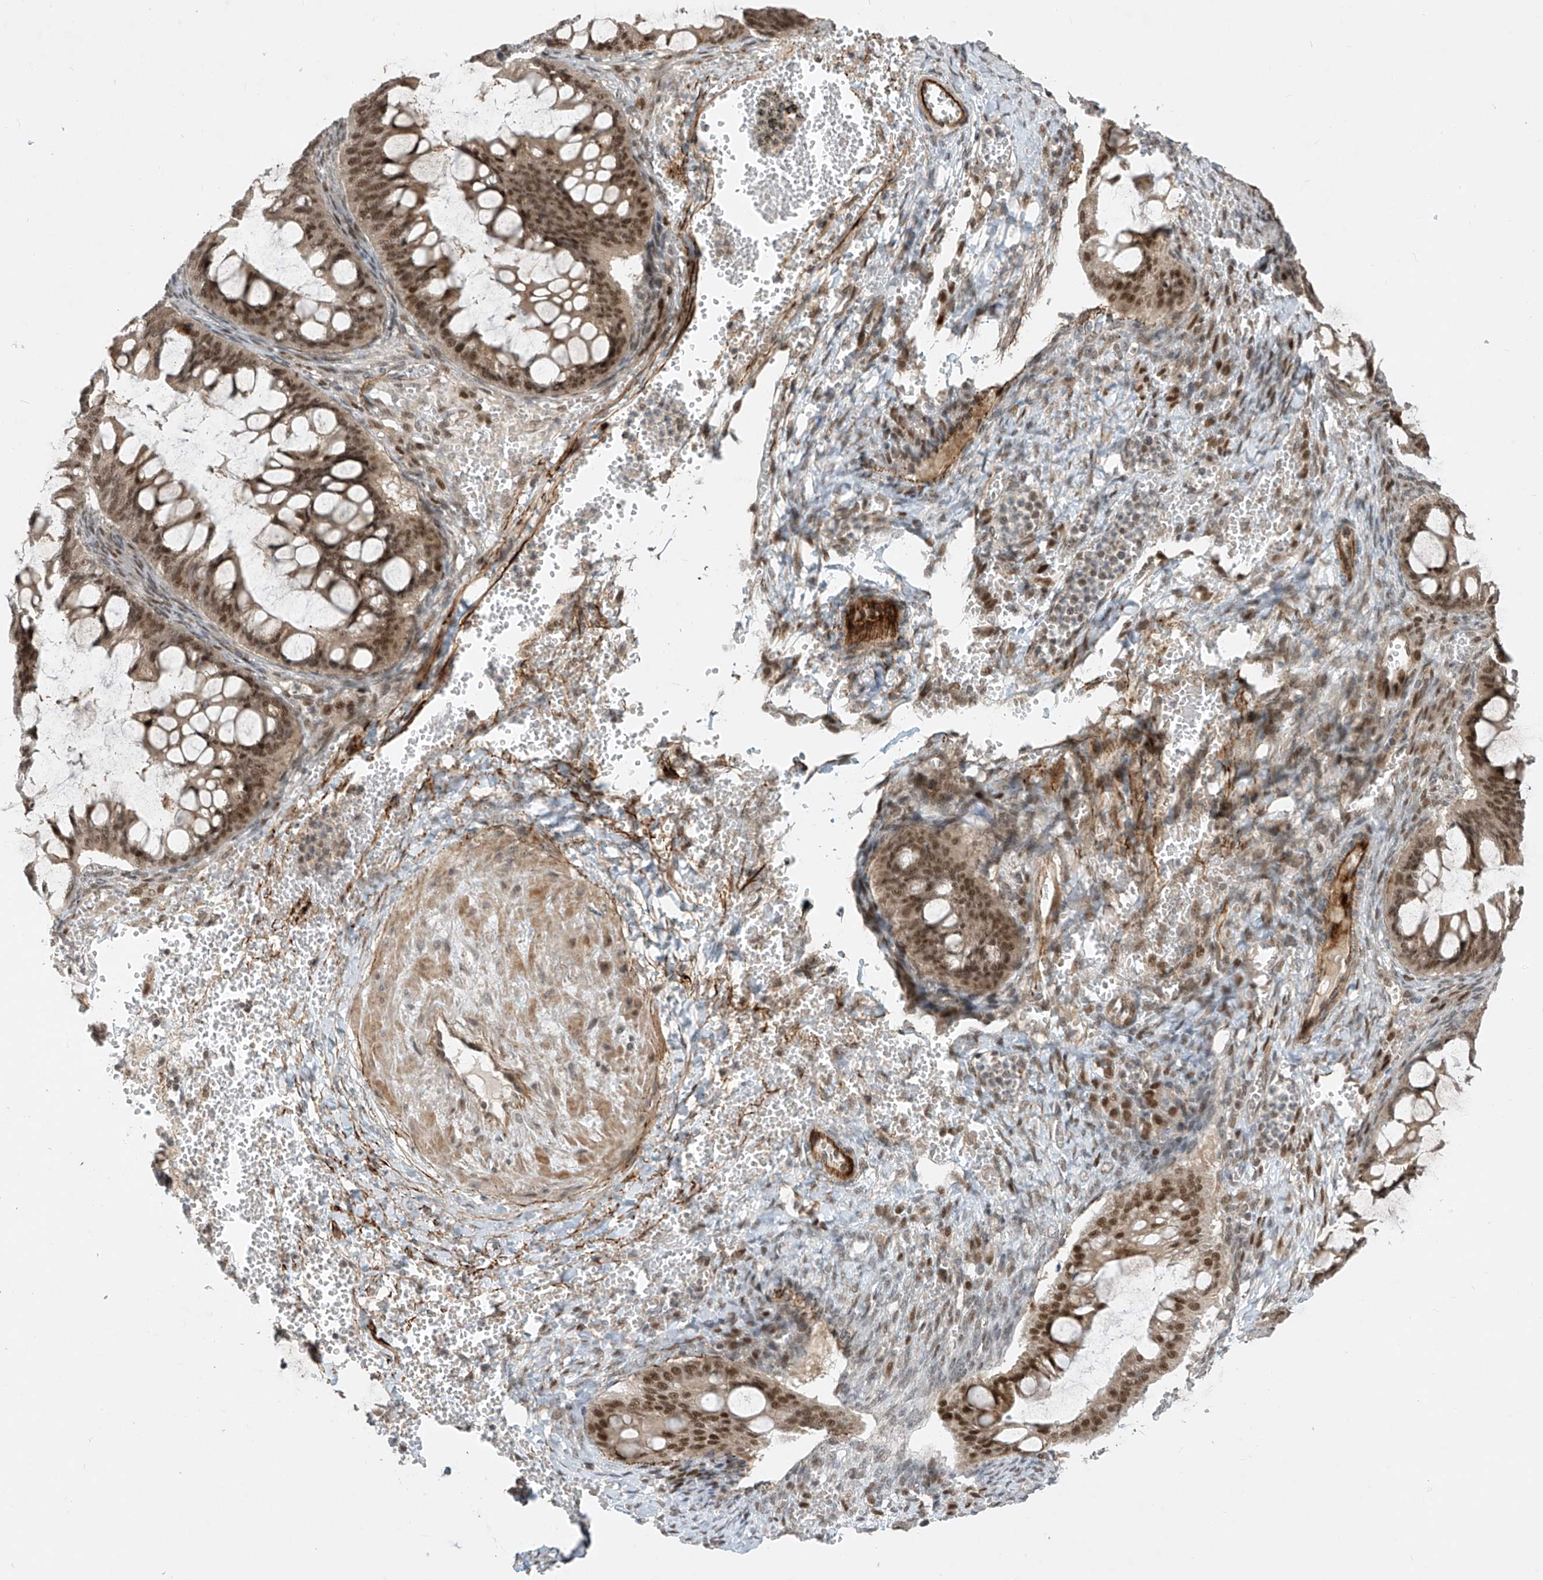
{"staining": {"intensity": "moderate", "quantity": ">75%", "location": "nuclear"}, "tissue": "ovarian cancer", "cell_type": "Tumor cells", "image_type": "cancer", "snomed": [{"axis": "morphology", "description": "Cystadenocarcinoma, mucinous, NOS"}, {"axis": "topography", "description": "Ovary"}], "caption": "Brown immunohistochemical staining in ovarian mucinous cystadenocarcinoma shows moderate nuclear positivity in about >75% of tumor cells. Nuclei are stained in blue.", "gene": "LAGE3", "patient": {"sex": "female", "age": 73}}